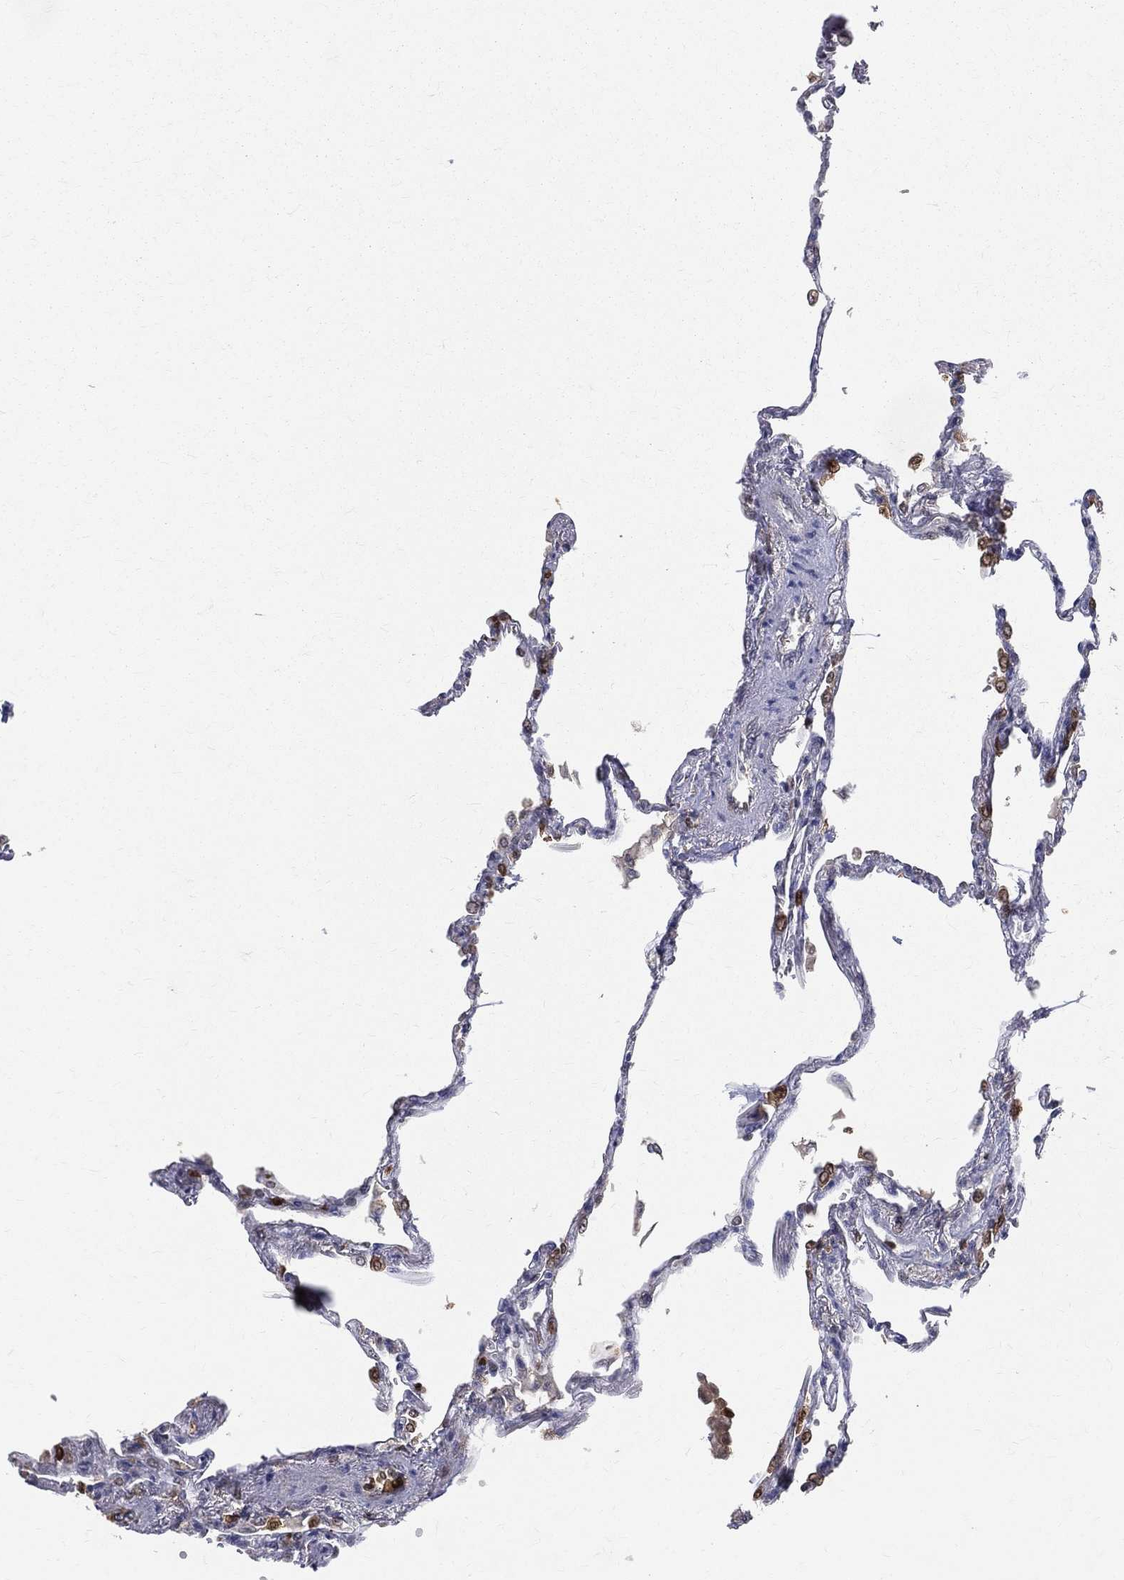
{"staining": {"intensity": "strong", "quantity": "<25%", "location": "nuclear"}, "tissue": "lung", "cell_type": "Alveolar cells", "image_type": "normal", "snomed": [{"axis": "morphology", "description": "Normal tissue, NOS"}, {"axis": "topography", "description": "Lung"}], "caption": "Lung stained with IHC displays strong nuclear staining in approximately <25% of alveolar cells. (IHC, brightfield microscopy, high magnification).", "gene": "ENO1", "patient": {"sex": "male", "age": 78}}